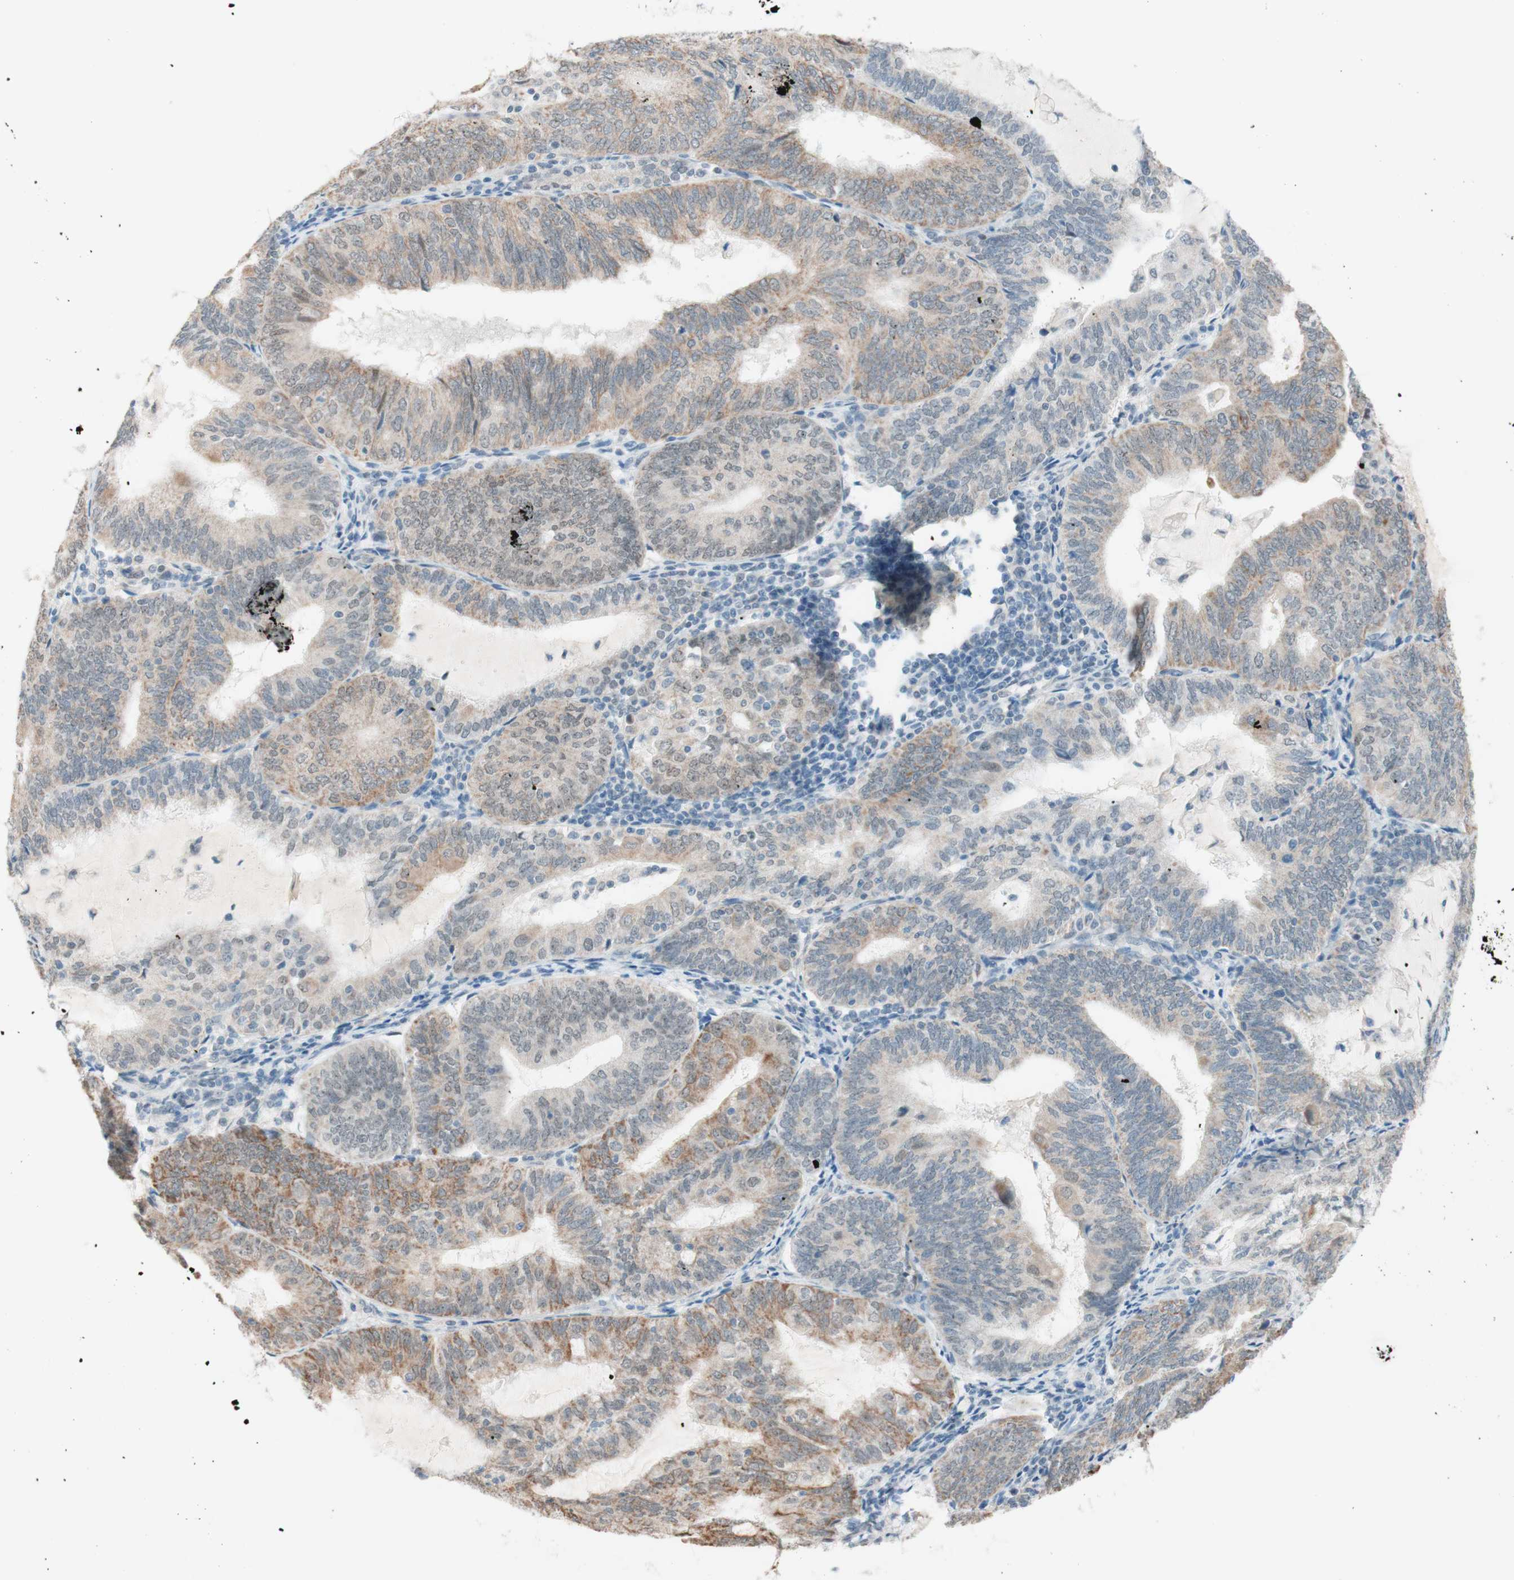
{"staining": {"intensity": "weak", "quantity": "25%-75%", "location": "cytoplasmic/membranous,nuclear"}, "tissue": "endometrial cancer", "cell_type": "Tumor cells", "image_type": "cancer", "snomed": [{"axis": "morphology", "description": "Adenocarcinoma, NOS"}, {"axis": "topography", "description": "Endometrium"}], "caption": "A brown stain highlights weak cytoplasmic/membranous and nuclear expression of a protein in human endometrial cancer tumor cells. The protein is shown in brown color, while the nuclei are stained blue.", "gene": "JPH1", "patient": {"sex": "female", "age": 81}}